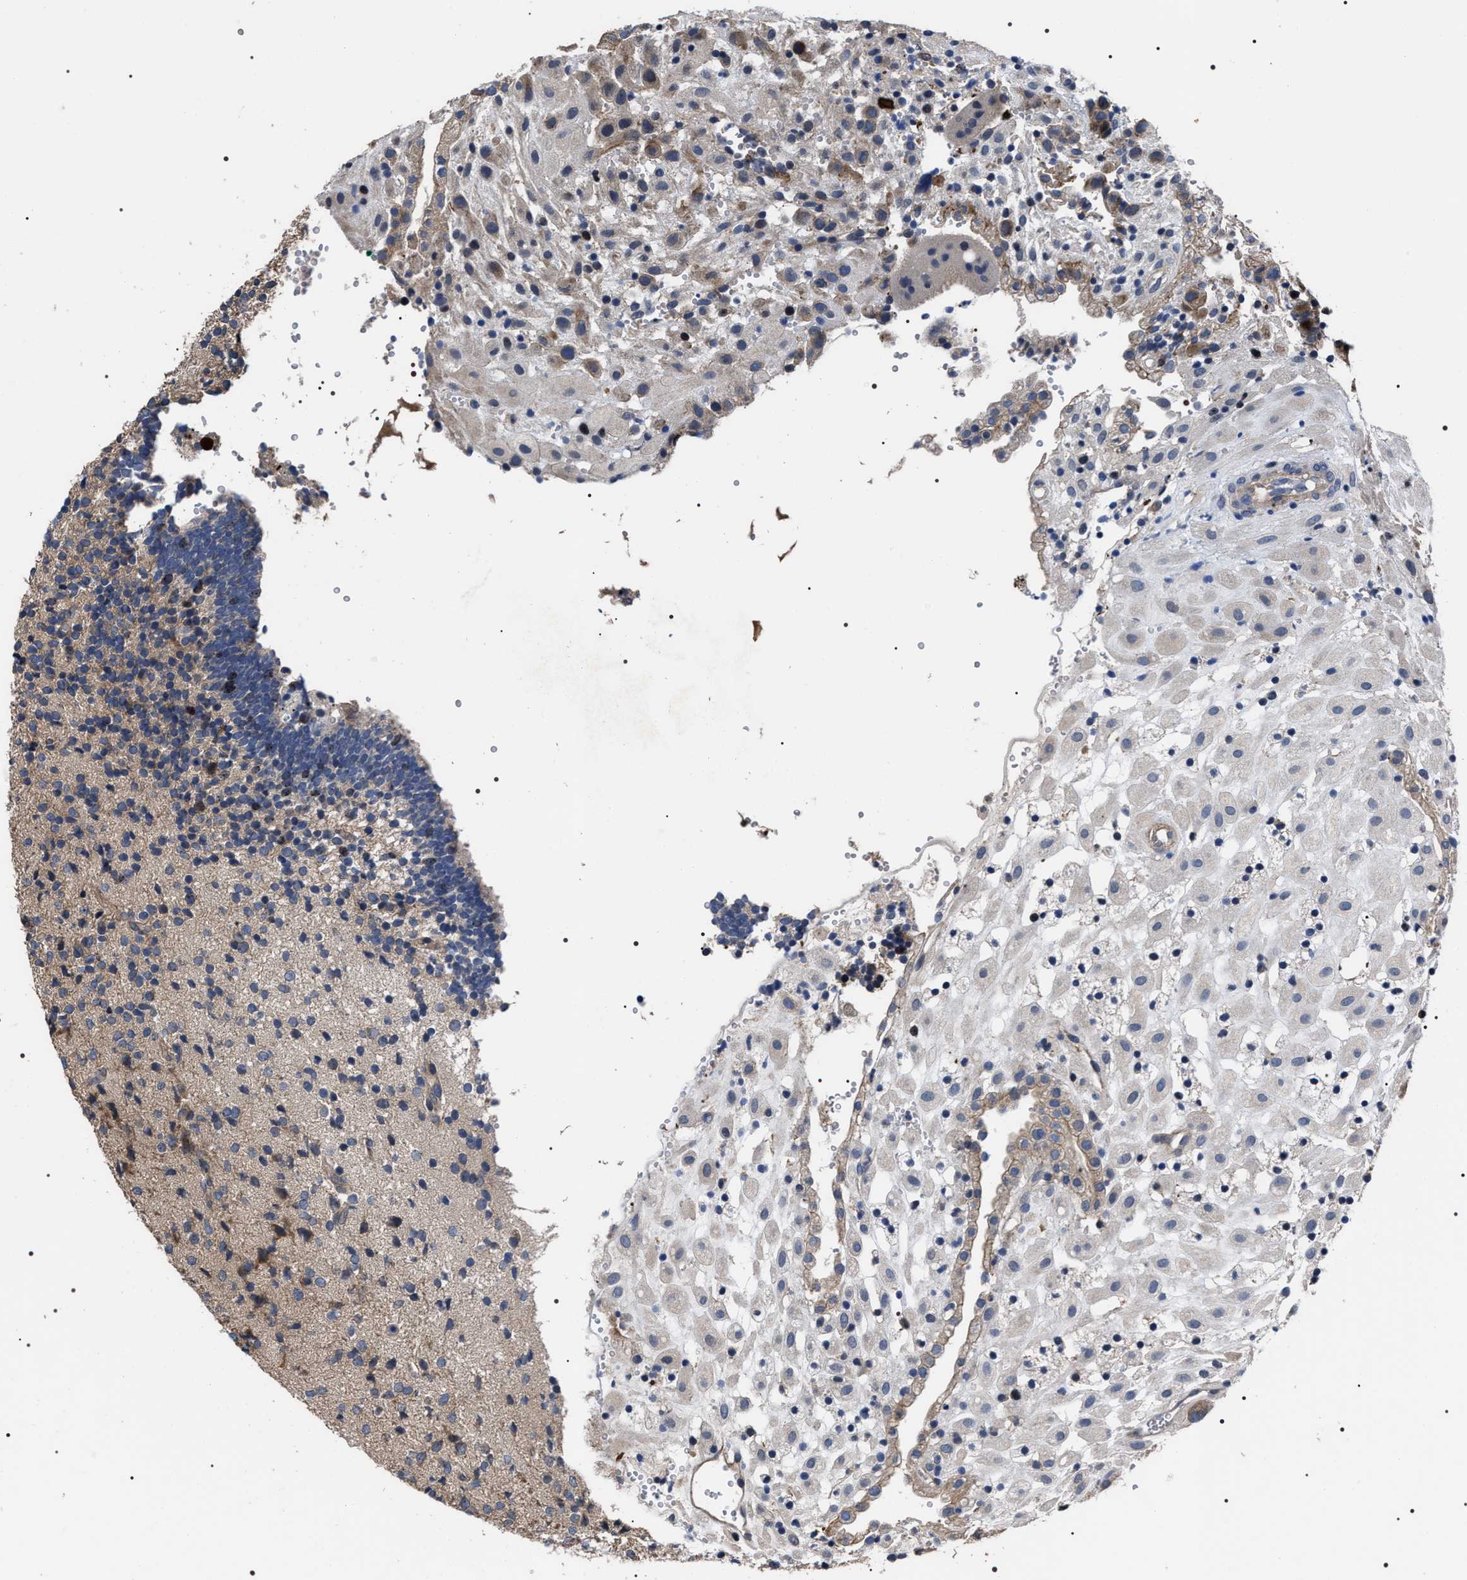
{"staining": {"intensity": "weak", "quantity": "<25%", "location": "cytoplasmic/membranous"}, "tissue": "placenta", "cell_type": "Decidual cells", "image_type": "normal", "snomed": [{"axis": "morphology", "description": "Normal tissue, NOS"}, {"axis": "topography", "description": "Placenta"}], "caption": "Decidual cells are negative for brown protein staining in benign placenta. Nuclei are stained in blue.", "gene": "MIS18A", "patient": {"sex": "female", "age": 18}}